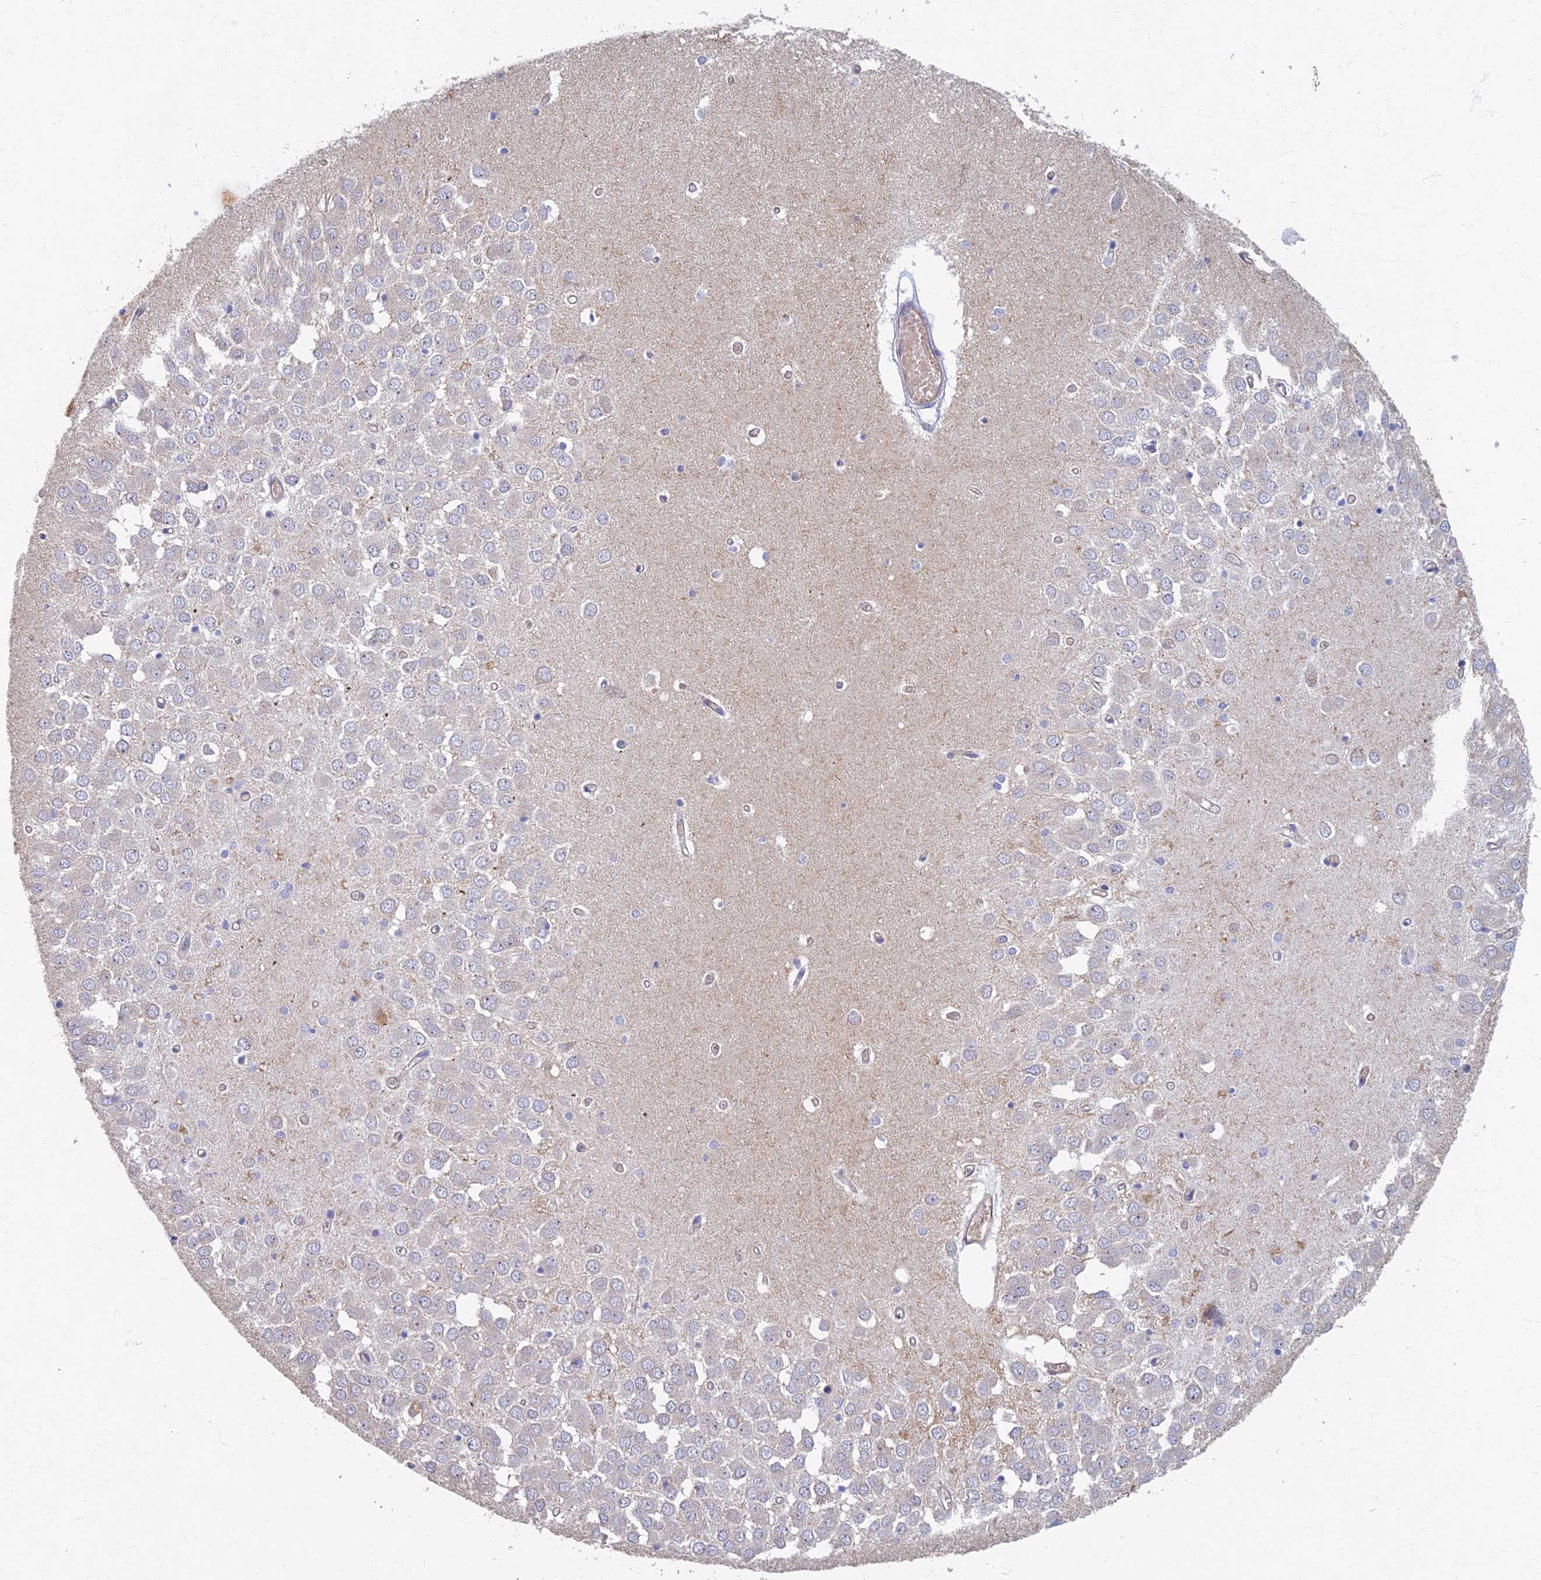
{"staining": {"intensity": "negative", "quantity": "none", "location": "none"}, "tissue": "hippocampus", "cell_type": "Glial cells", "image_type": "normal", "snomed": [{"axis": "morphology", "description": "Normal tissue, NOS"}, {"axis": "topography", "description": "Hippocampus"}], "caption": "A high-resolution micrograph shows immunohistochemistry (IHC) staining of normal hippocampus, which displays no significant positivity in glial cells.", "gene": "RHBDL2", "patient": {"sex": "male", "age": 70}}